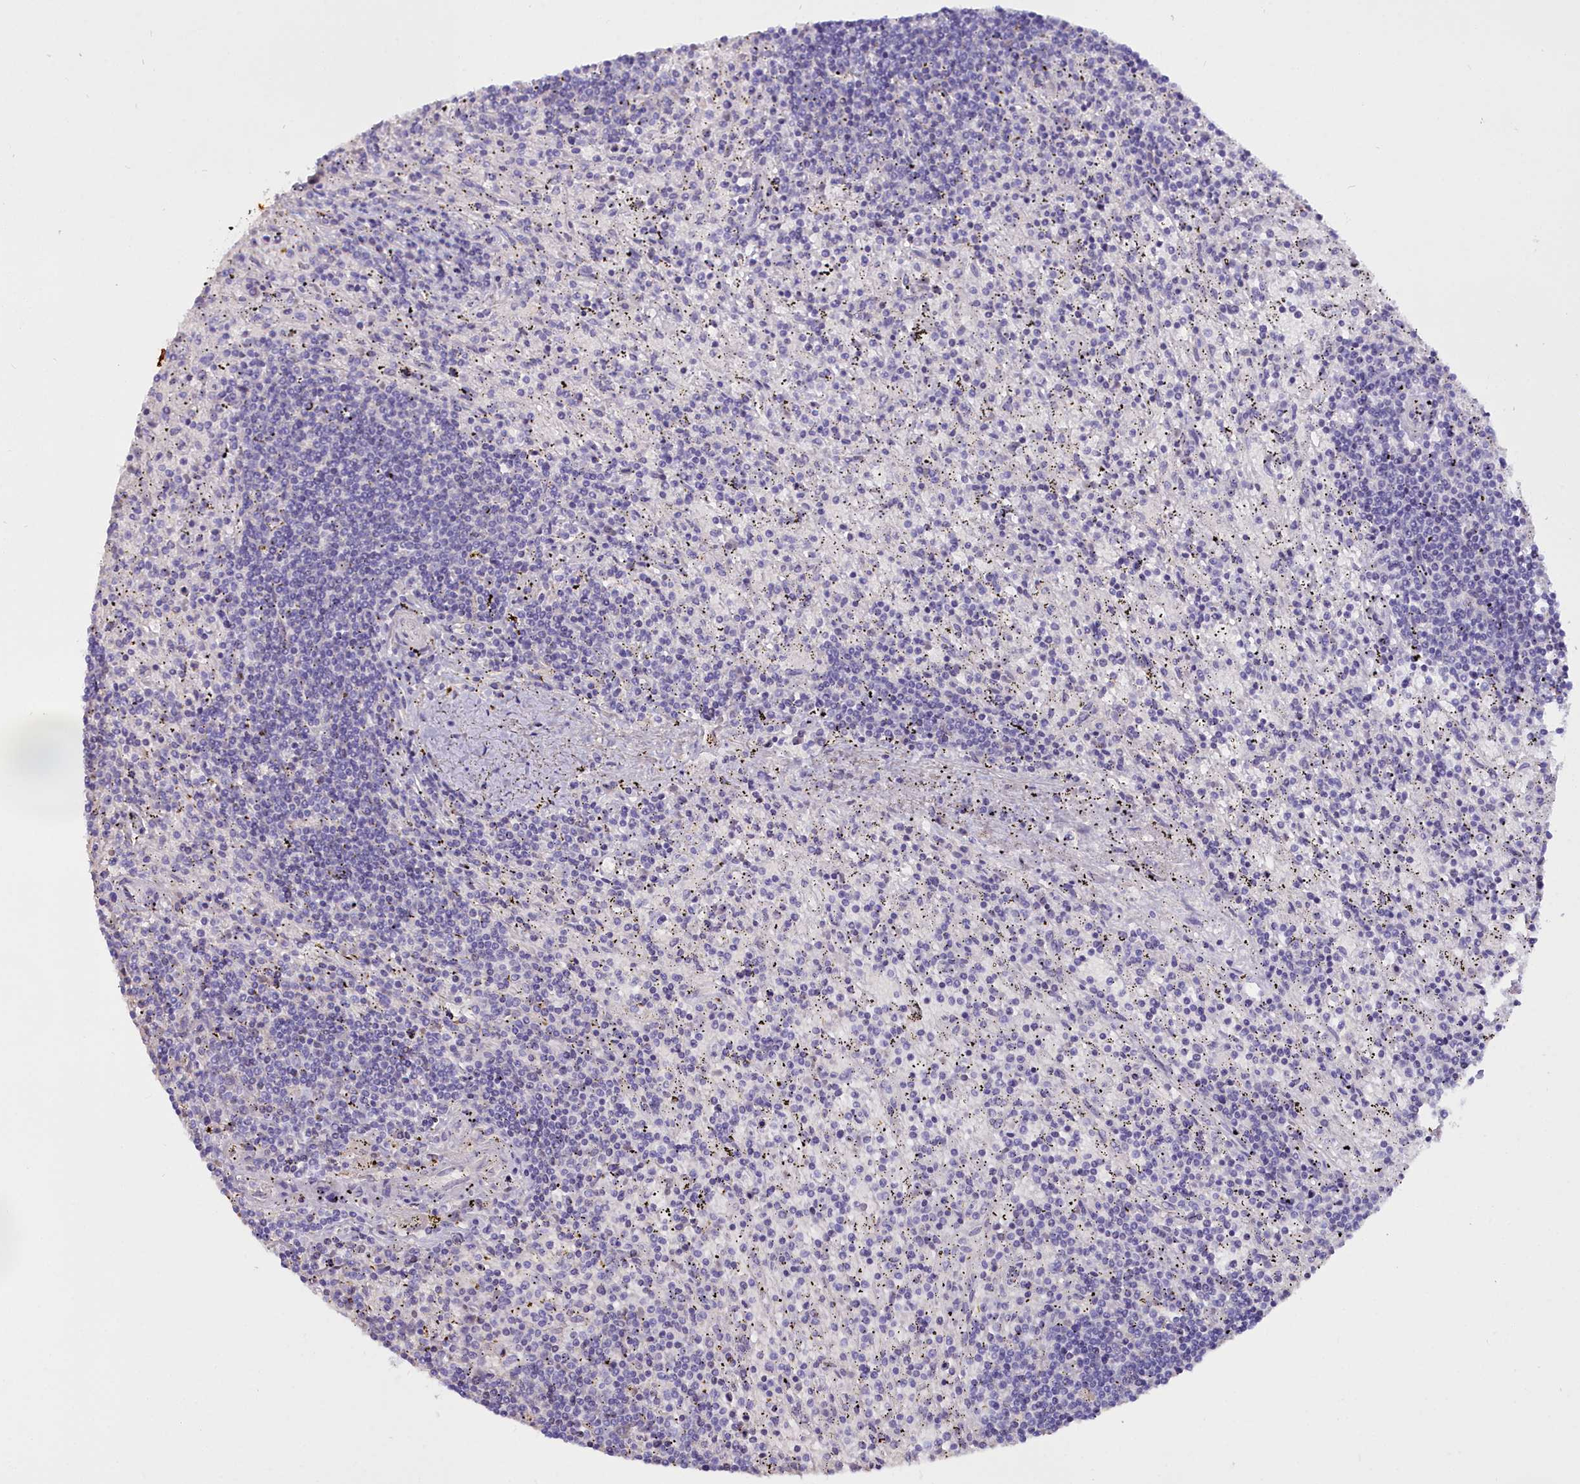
{"staining": {"intensity": "negative", "quantity": "none", "location": "none"}, "tissue": "lymphoma", "cell_type": "Tumor cells", "image_type": "cancer", "snomed": [{"axis": "morphology", "description": "Malignant lymphoma, non-Hodgkin's type, Low grade"}, {"axis": "topography", "description": "Spleen"}], "caption": "Histopathology image shows no protein positivity in tumor cells of malignant lymphoma, non-Hodgkin's type (low-grade) tissue.", "gene": "OSTN", "patient": {"sex": "male", "age": 76}}